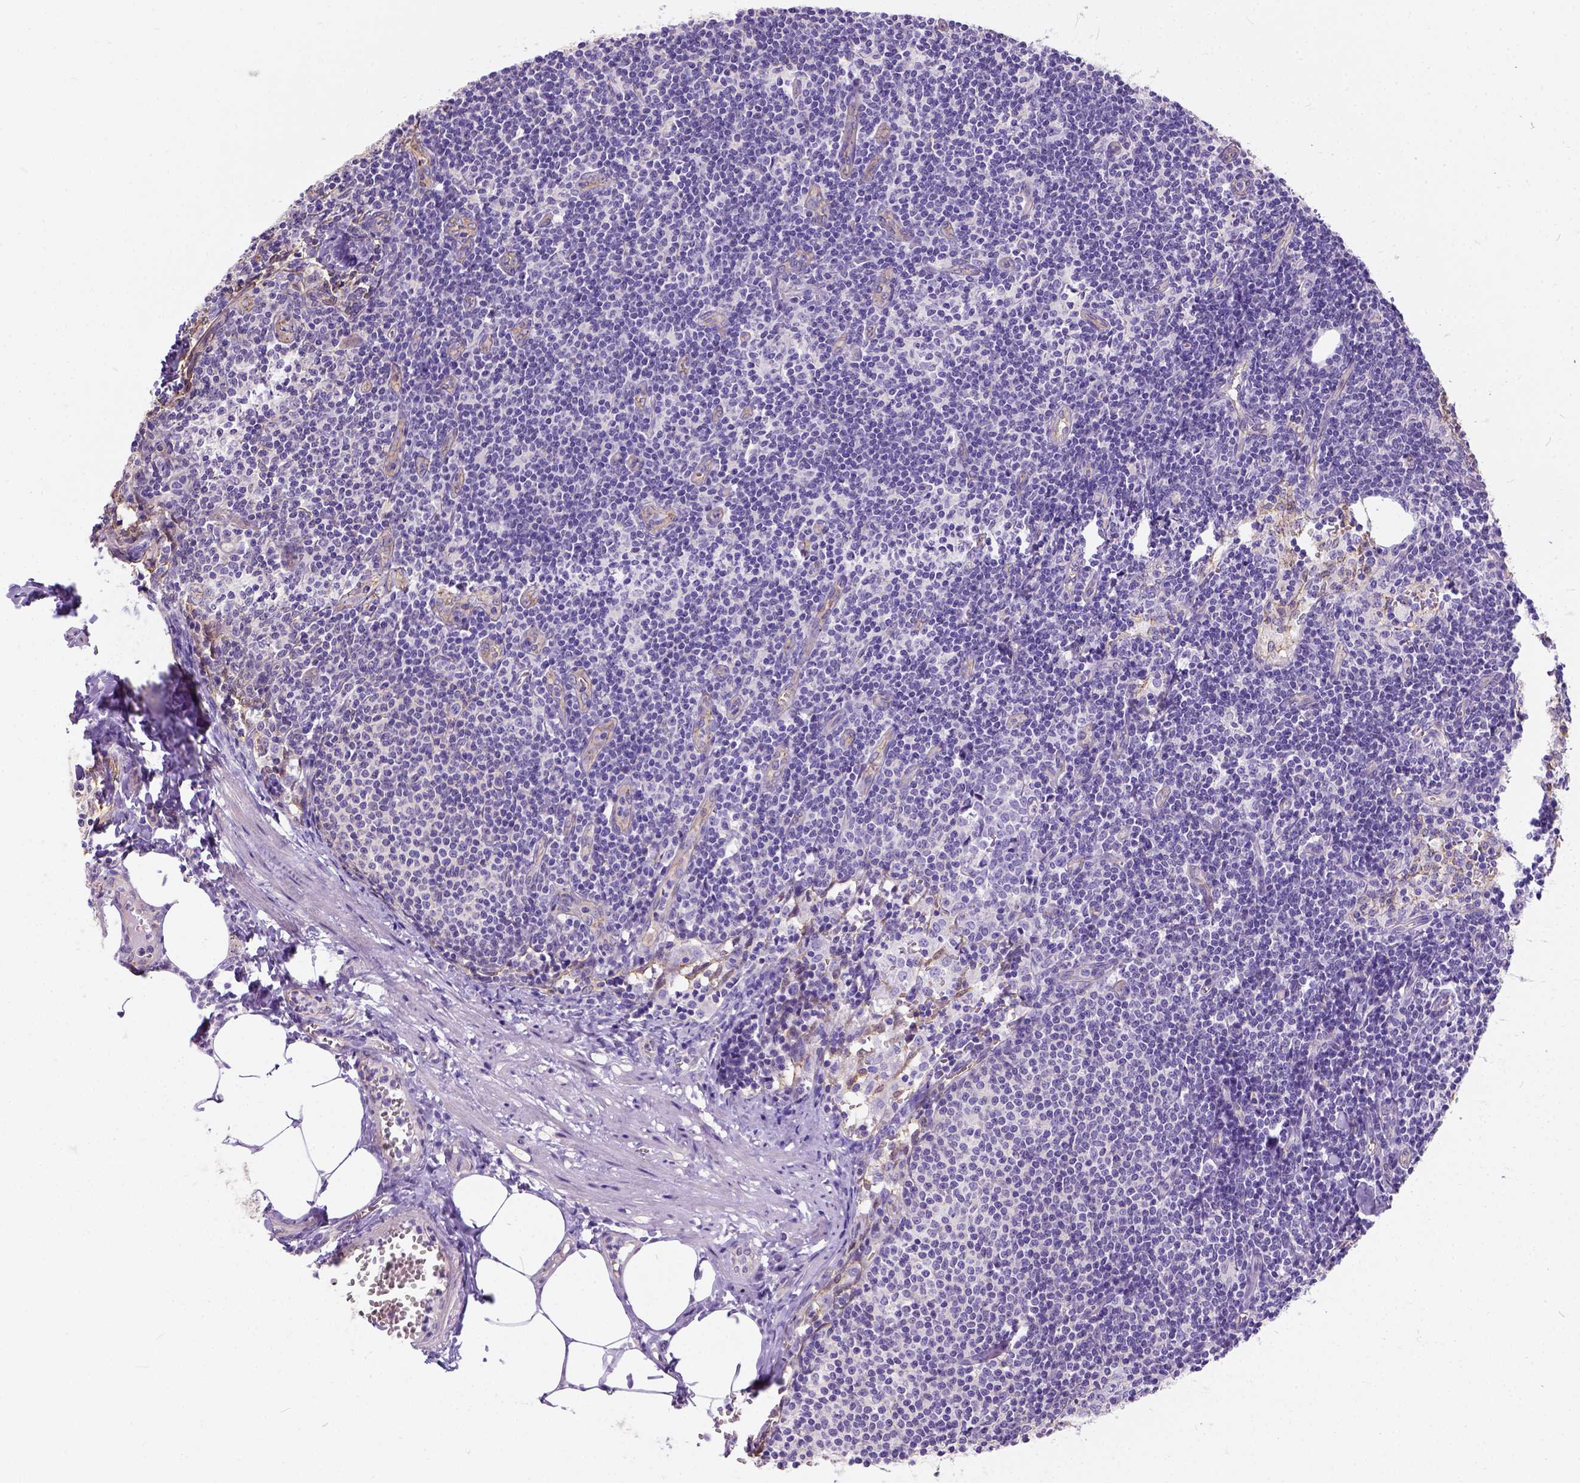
{"staining": {"intensity": "negative", "quantity": "none", "location": "none"}, "tissue": "lymph node", "cell_type": "Germinal center cells", "image_type": "normal", "snomed": [{"axis": "morphology", "description": "Normal tissue, NOS"}, {"axis": "topography", "description": "Lymph node"}], "caption": "Image shows no protein staining in germinal center cells of normal lymph node. (Immunohistochemistry (ihc), brightfield microscopy, high magnification).", "gene": "PHF7", "patient": {"sex": "female", "age": 50}}